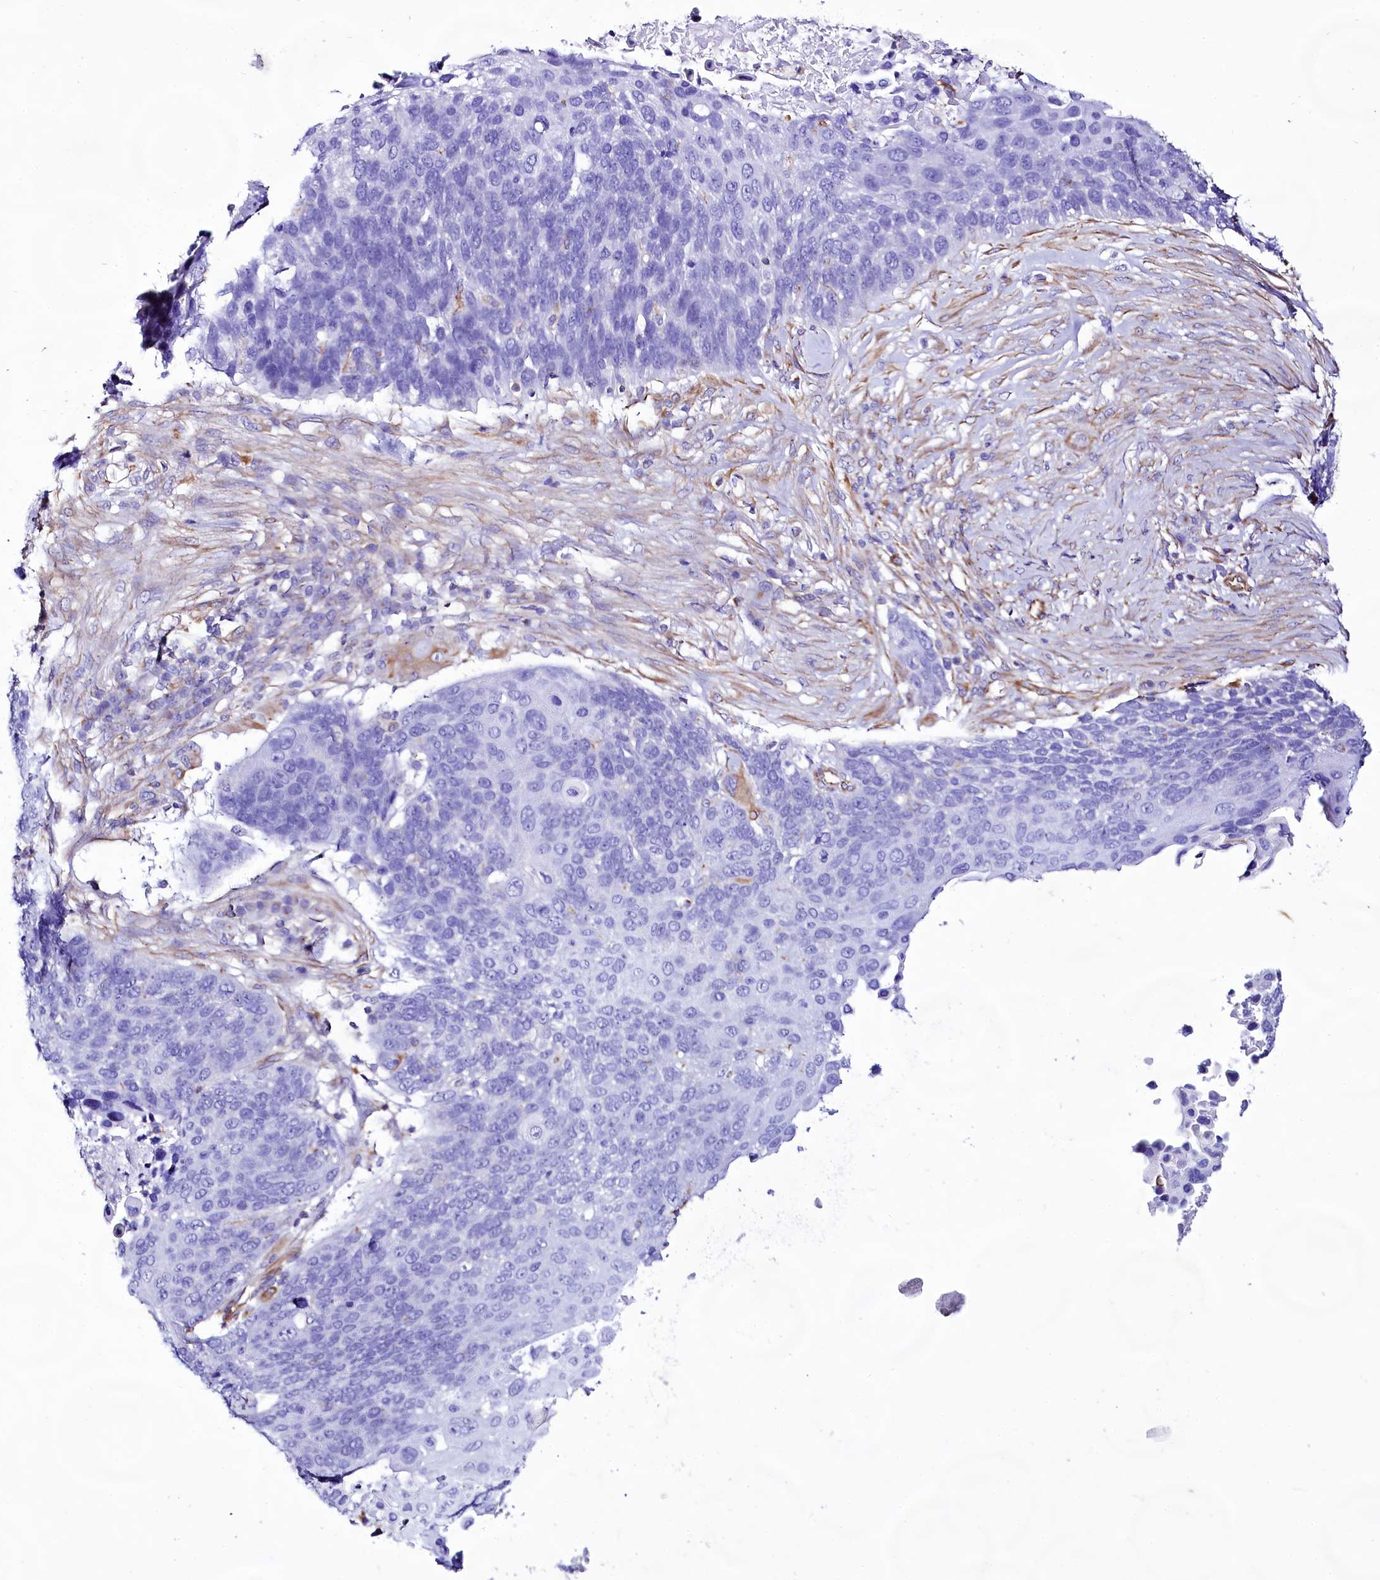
{"staining": {"intensity": "negative", "quantity": "none", "location": "none"}, "tissue": "lung cancer", "cell_type": "Tumor cells", "image_type": "cancer", "snomed": [{"axis": "morphology", "description": "Normal tissue, NOS"}, {"axis": "morphology", "description": "Squamous cell carcinoma, NOS"}, {"axis": "topography", "description": "Lymph node"}, {"axis": "topography", "description": "Lung"}], "caption": "Tumor cells are negative for protein expression in human lung cancer (squamous cell carcinoma).", "gene": "CD99", "patient": {"sex": "male", "age": 66}}